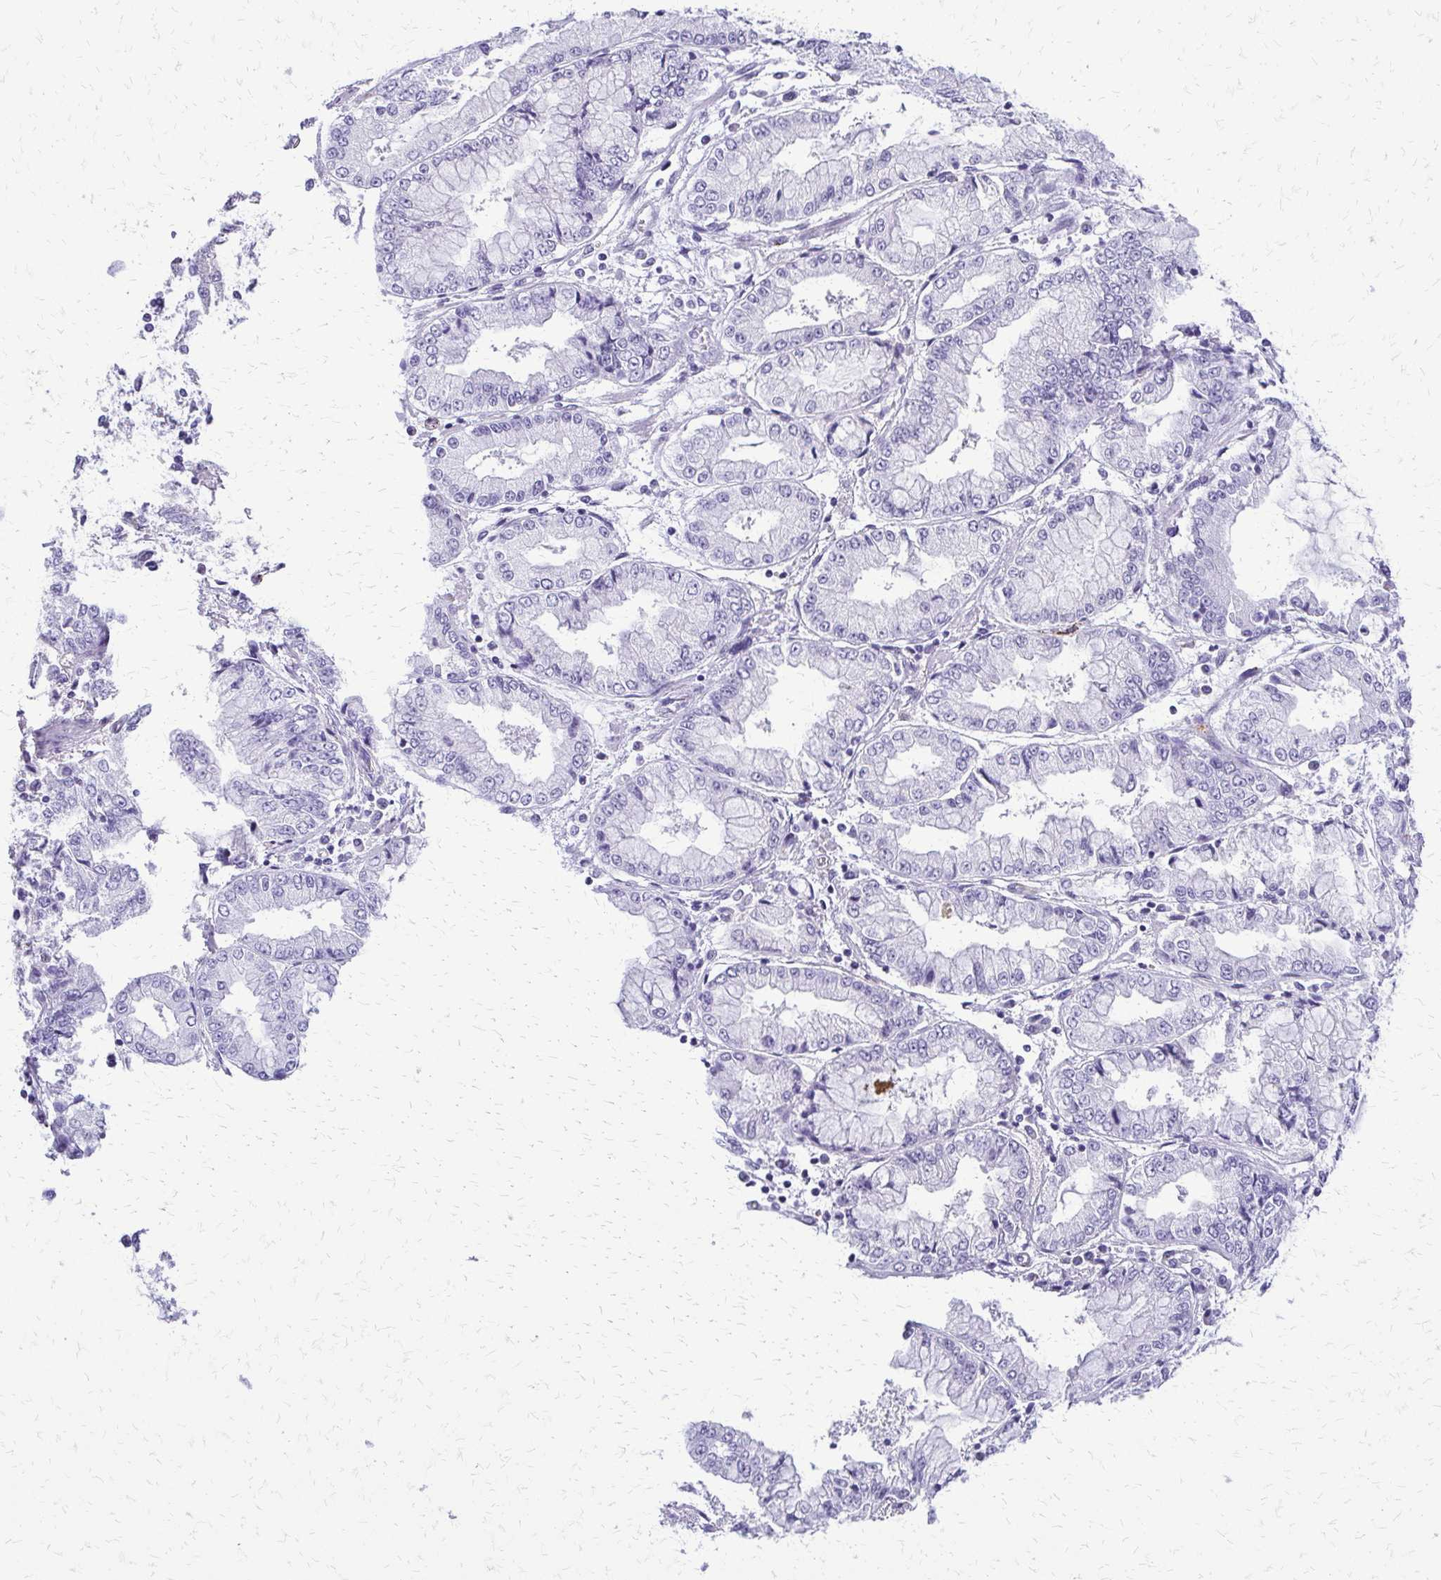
{"staining": {"intensity": "negative", "quantity": "none", "location": "none"}, "tissue": "stomach cancer", "cell_type": "Tumor cells", "image_type": "cancer", "snomed": [{"axis": "morphology", "description": "Adenocarcinoma, NOS"}, {"axis": "topography", "description": "Stomach, upper"}], "caption": "DAB immunohistochemical staining of human stomach cancer demonstrates no significant positivity in tumor cells.", "gene": "FAM162B", "patient": {"sex": "female", "age": 74}}